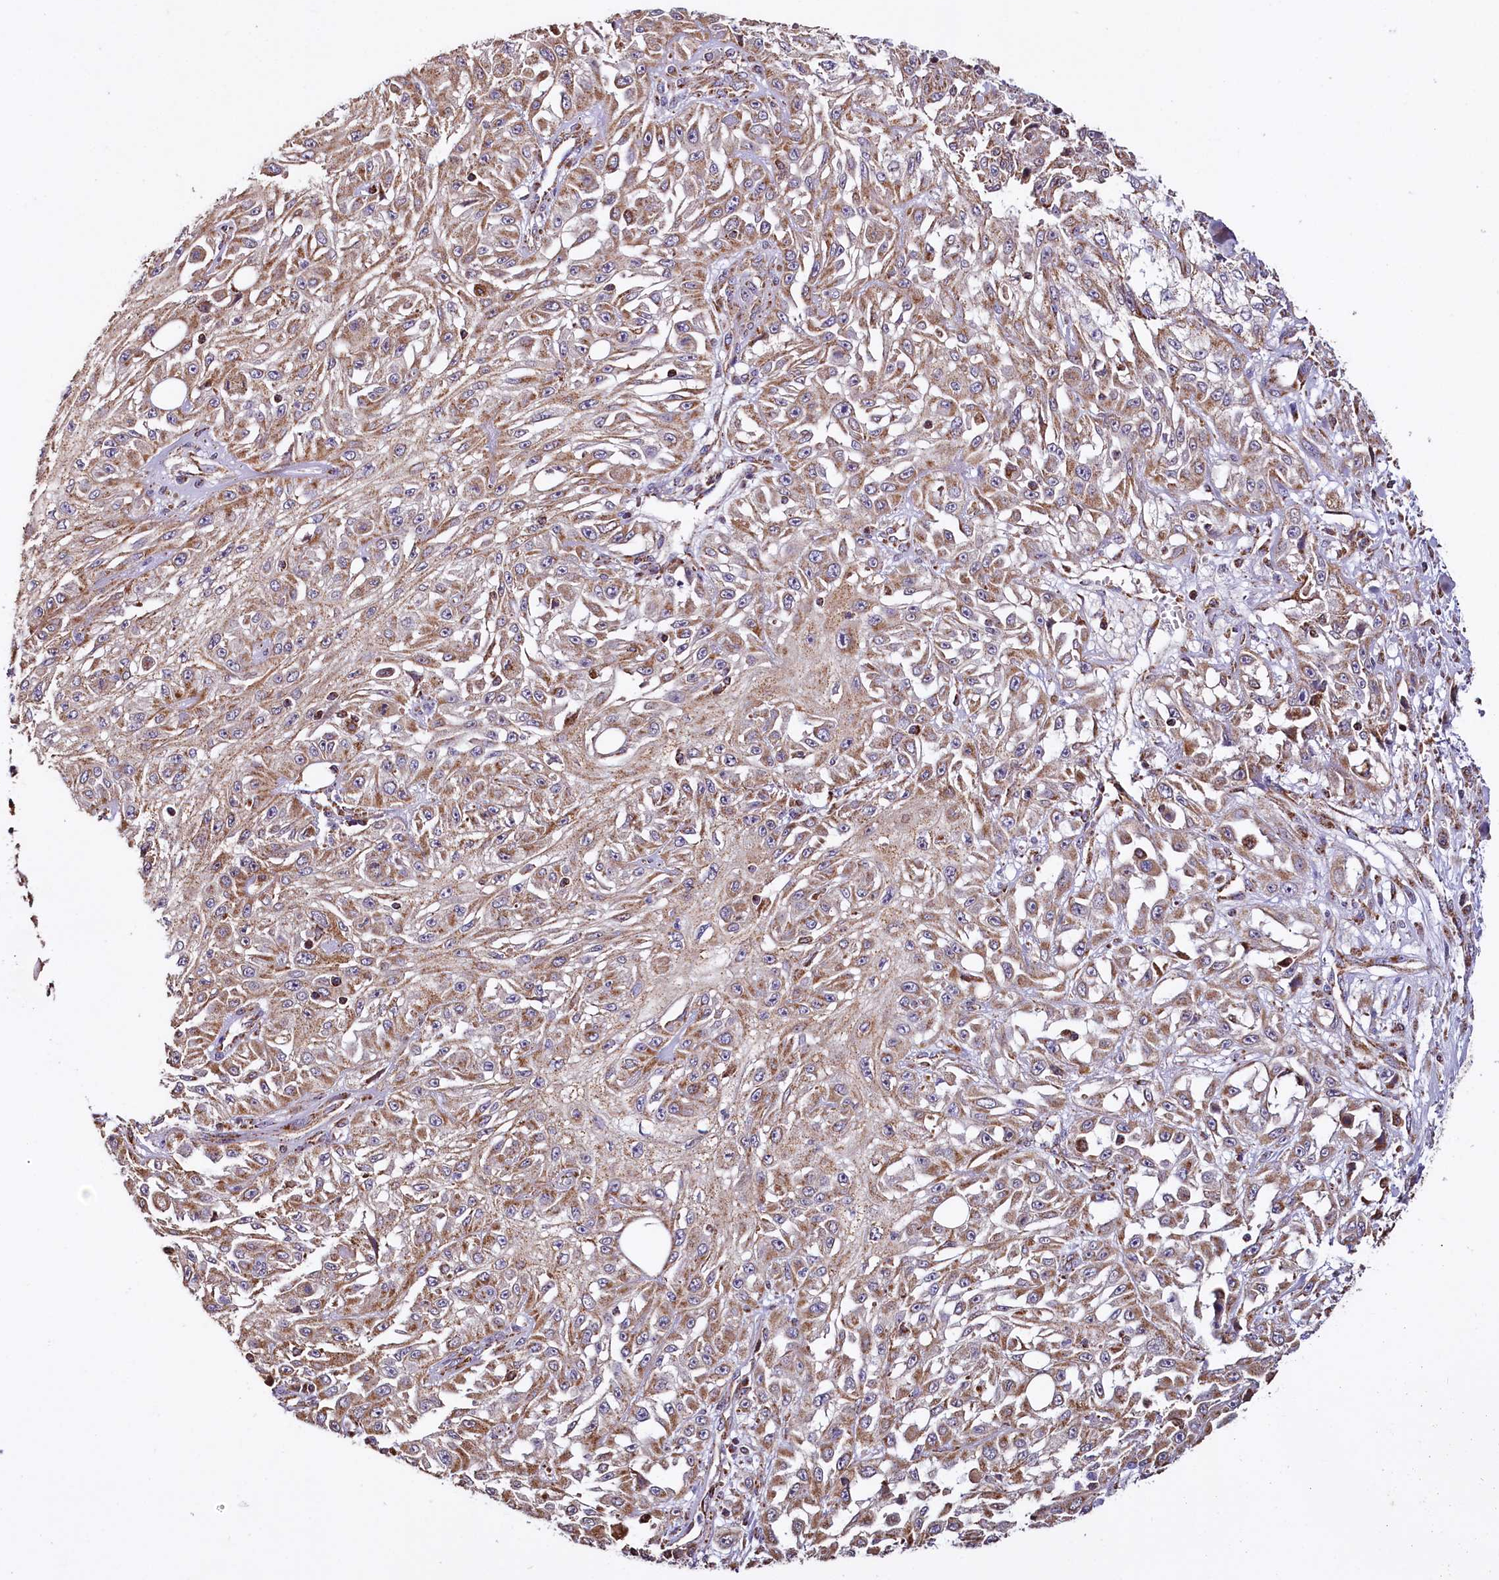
{"staining": {"intensity": "moderate", "quantity": ">75%", "location": "cytoplasmic/membranous"}, "tissue": "skin cancer", "cell_type": "Tumor cells", "image_type": "cancer", "snomed": [{"axis": "morphology", "description": "Squamous cell carcinoma, NOS"}, {"axis": "morphology", "description": "Squamous cell carcinoma, metastatic, NOS"}, {"axis": "topography", "description": "Skin"}, {"axis": "topography", "description": "Lymph node"}], "caption": "Skin cancer stained with a brown dye displays moderate cytoplasmic/membranous positive positivity in about >75% of tumor cells.", "gene": "NUDT15", "patient": {"sex": "male", "age": 75}}